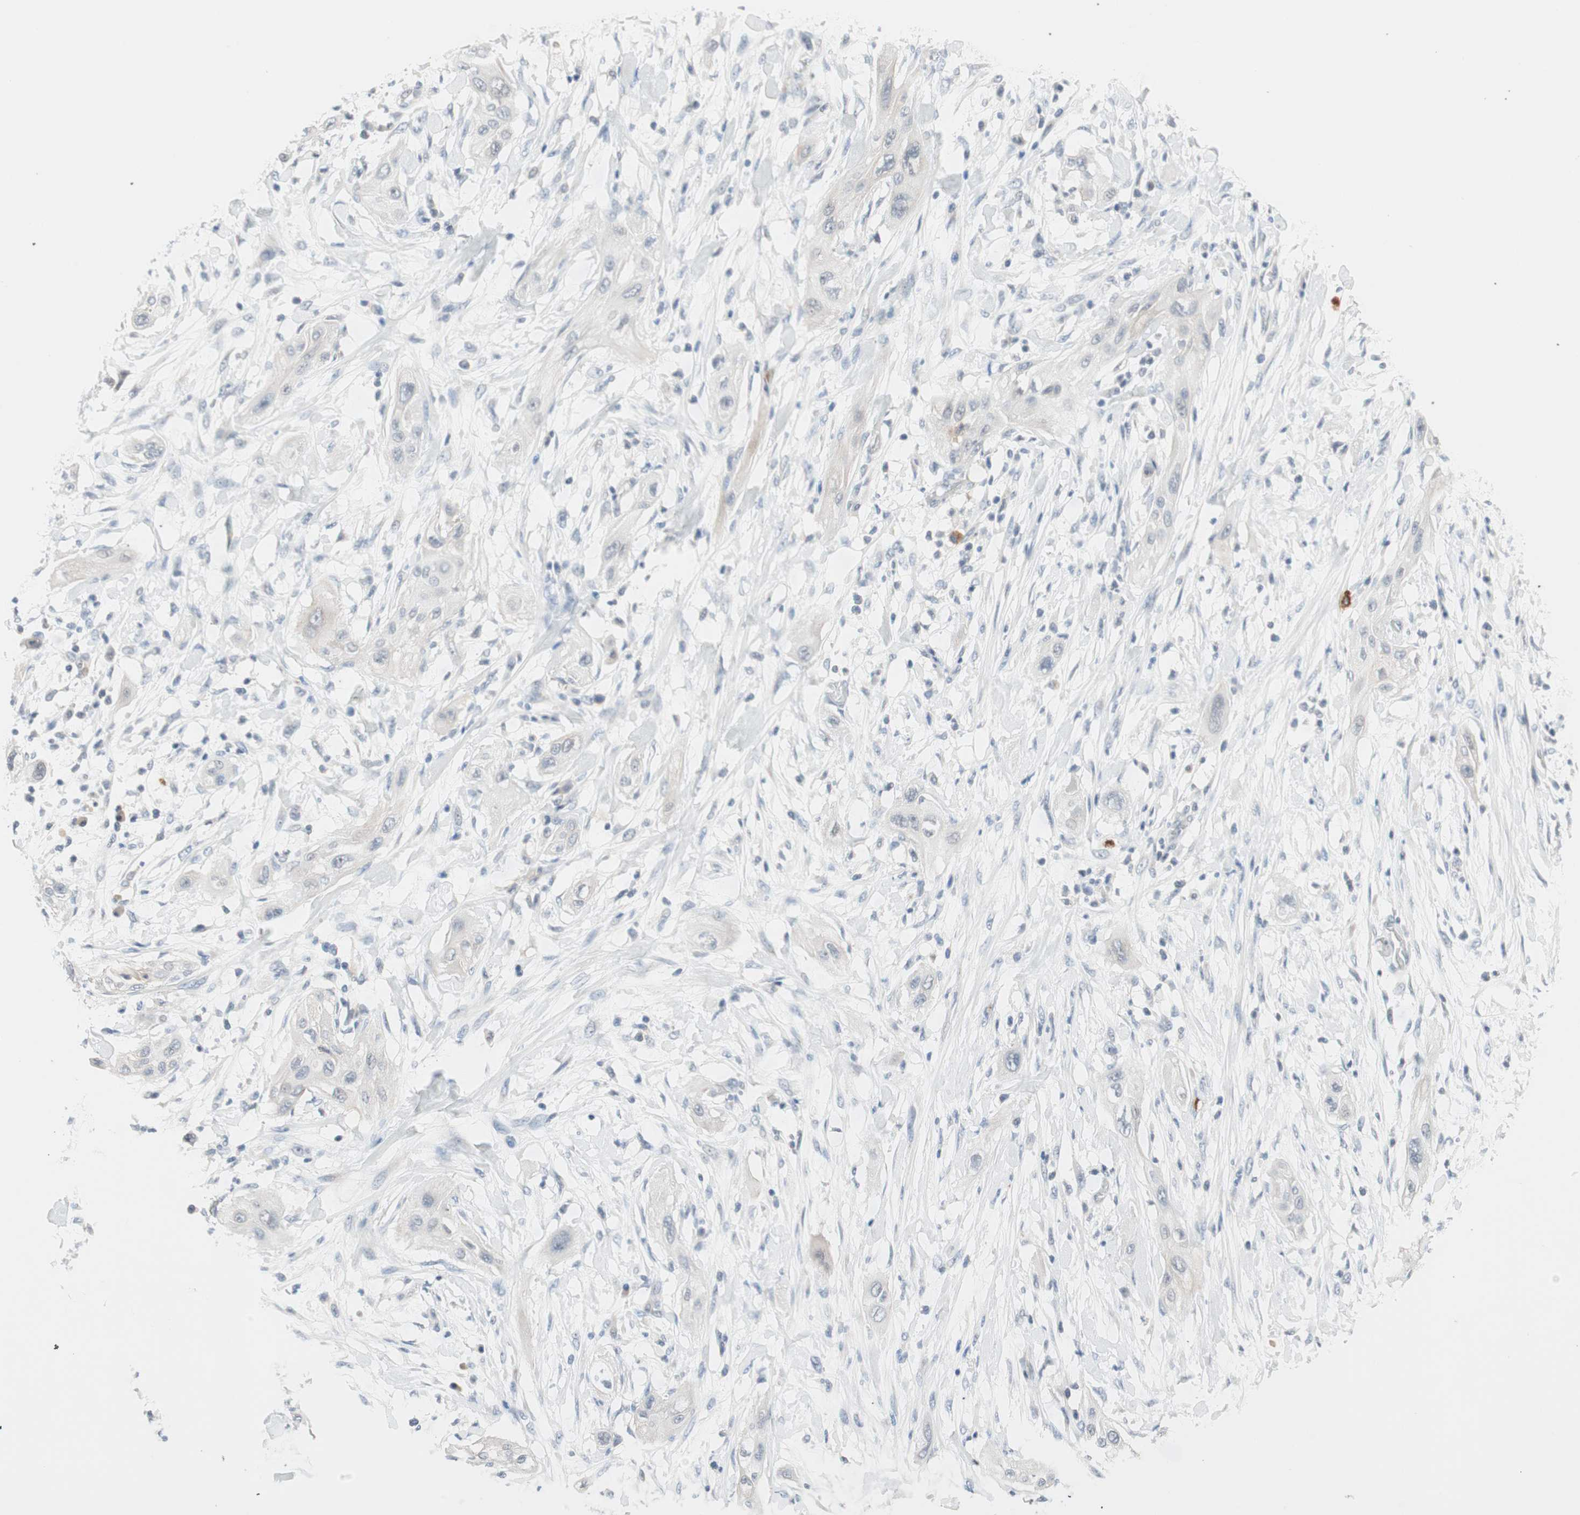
{"staining": {"intensity": "negative", "quantity": "none", "location": "none"}, "tissue": "lung cancer", "cell_type": "Tumor cells", "image_type": "cancer", "snomed": [{"axis": "morphology", "description": "Squamous cell carcinoma, NOS"}, {"axis": "topography", "description": "Lung"}], "caption": "Immunohistochemical staining of human squamous cell carcinoma (lung) shows no significant expression in tumor cells.", "gene": "PDZK1", "patient": {"sex": "female", "age": 47}}